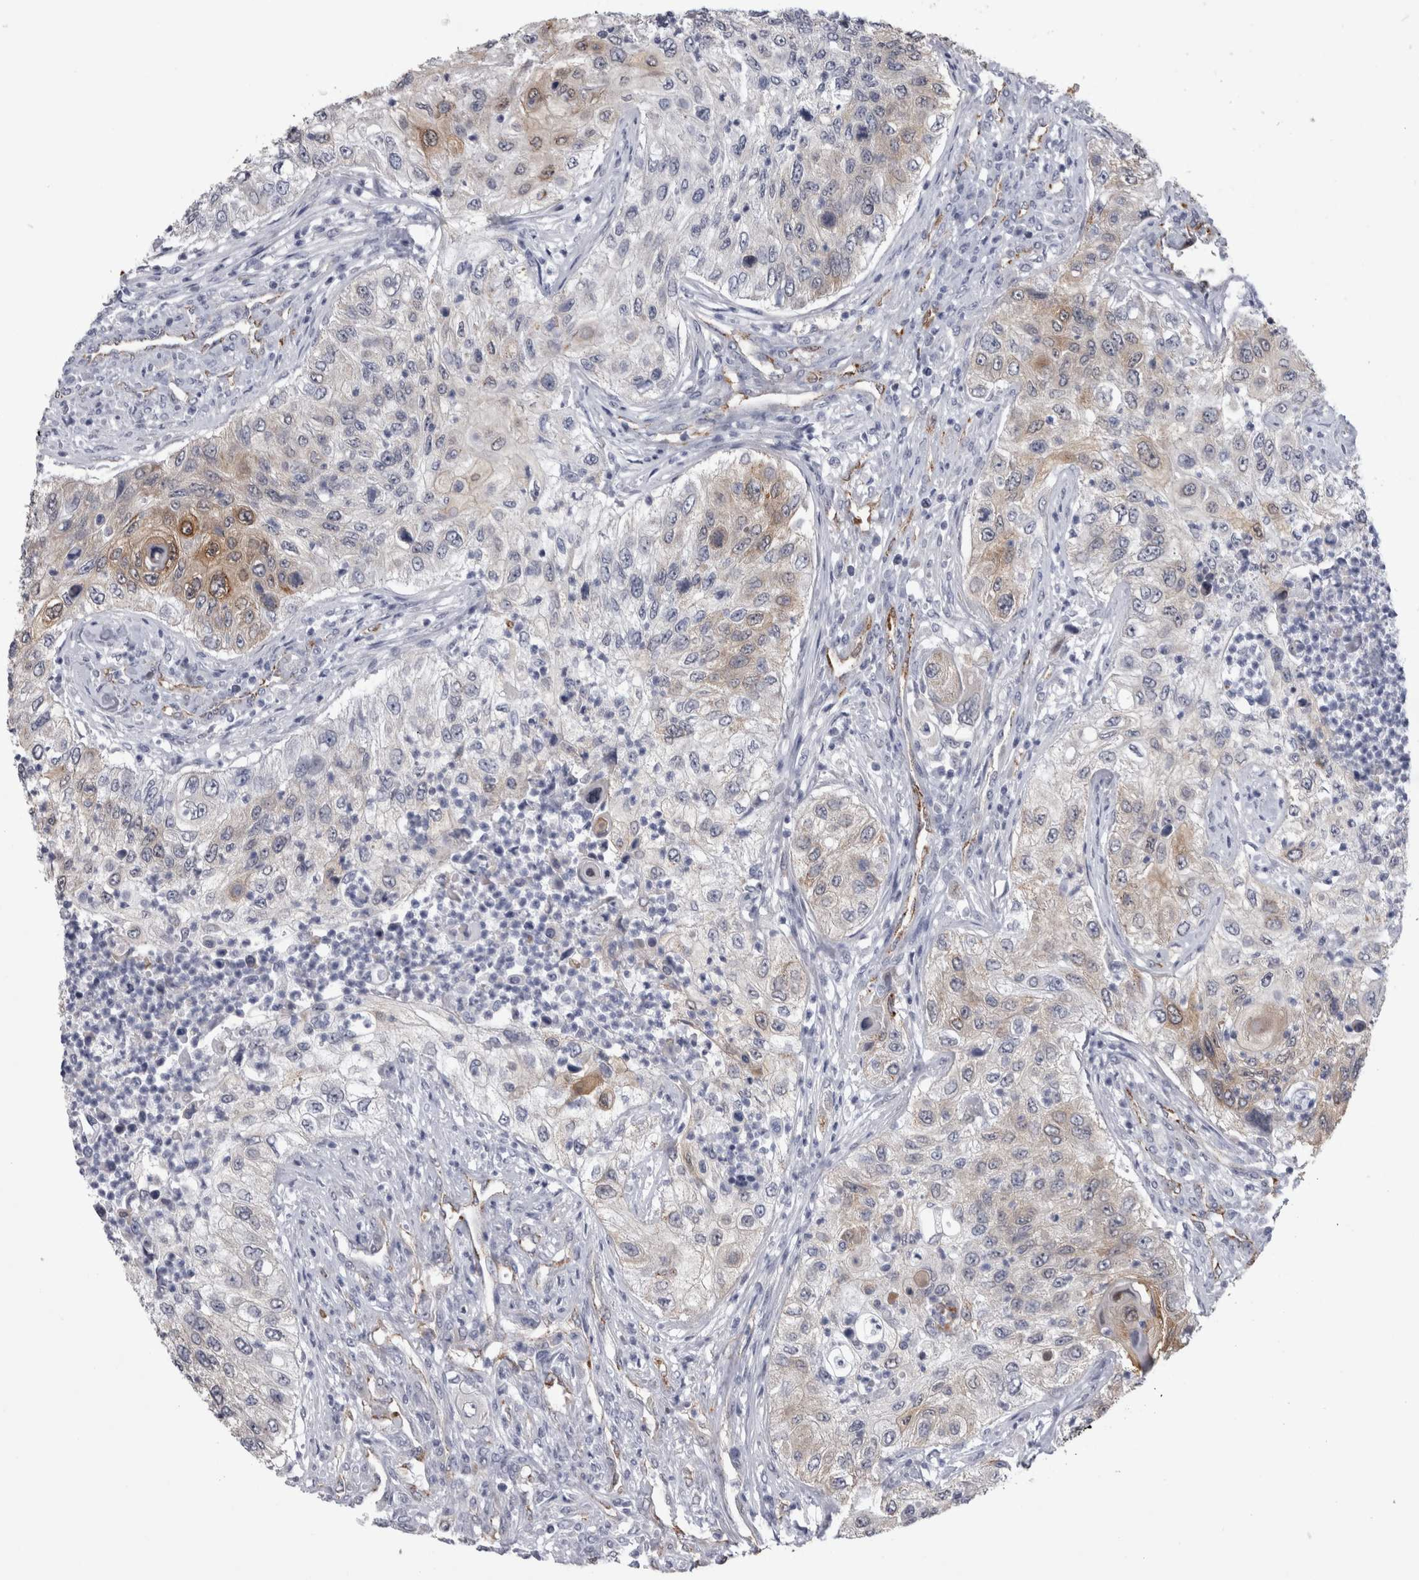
{"staining": {"intensity": "moderate", "quantity": "<25%", "location": "cytoplasmic/membranous"}, "tissue": "urothelial cancer", "cell_type": "Tumor cells", "image_type": "cancer", "snomed": [{"axis": "morphology", "description": "Urothelial carcinoma, High grade"}, {"axis": "topography", "description": "Urinary bladder"}], "caption": "Moderate cytoplasmic/membranous positivity for a protein is identified in about <25% of tumor cells of urothelial cancer using immunohistochemistry.", "gene": "ACOT7", "patient": {"sex": "female", "age": 60}}